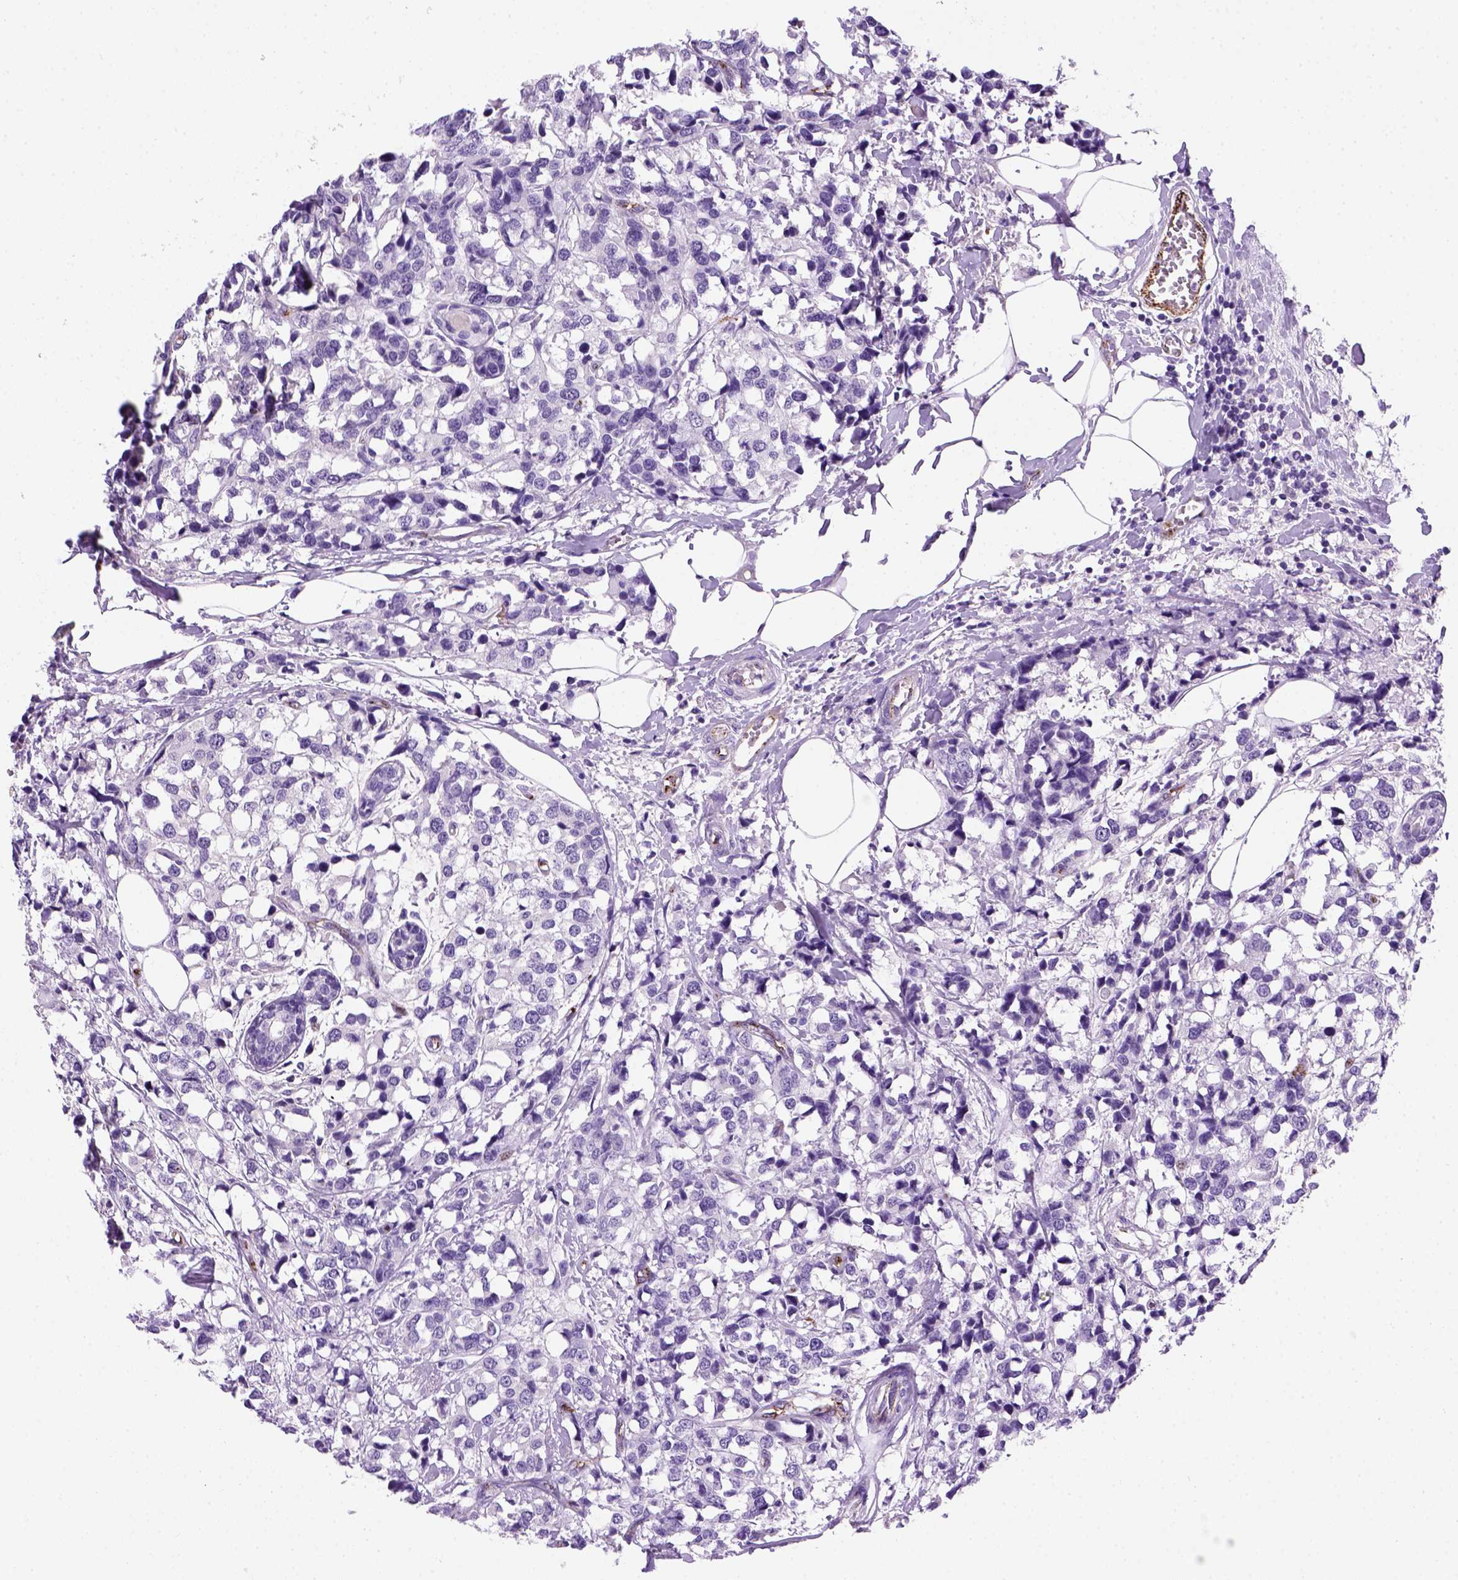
{"staining": {"intensity": "negative", "quantity": "none", "location": "none"}, "tissue": "breast cancer", "cell_type": "Tumor cells", "image_type": "cancer", "snomed": [{"axis": "morphology", "description": "Lobular carcinoma"}, {"axis": "topography", "description": "Breast"}], "caption": "An image of human breast cancer (lobular carcinoma) is negative for staining in tumor cells.", "gene": "VWF", "patient": {"sex": "female", "age": 59}}